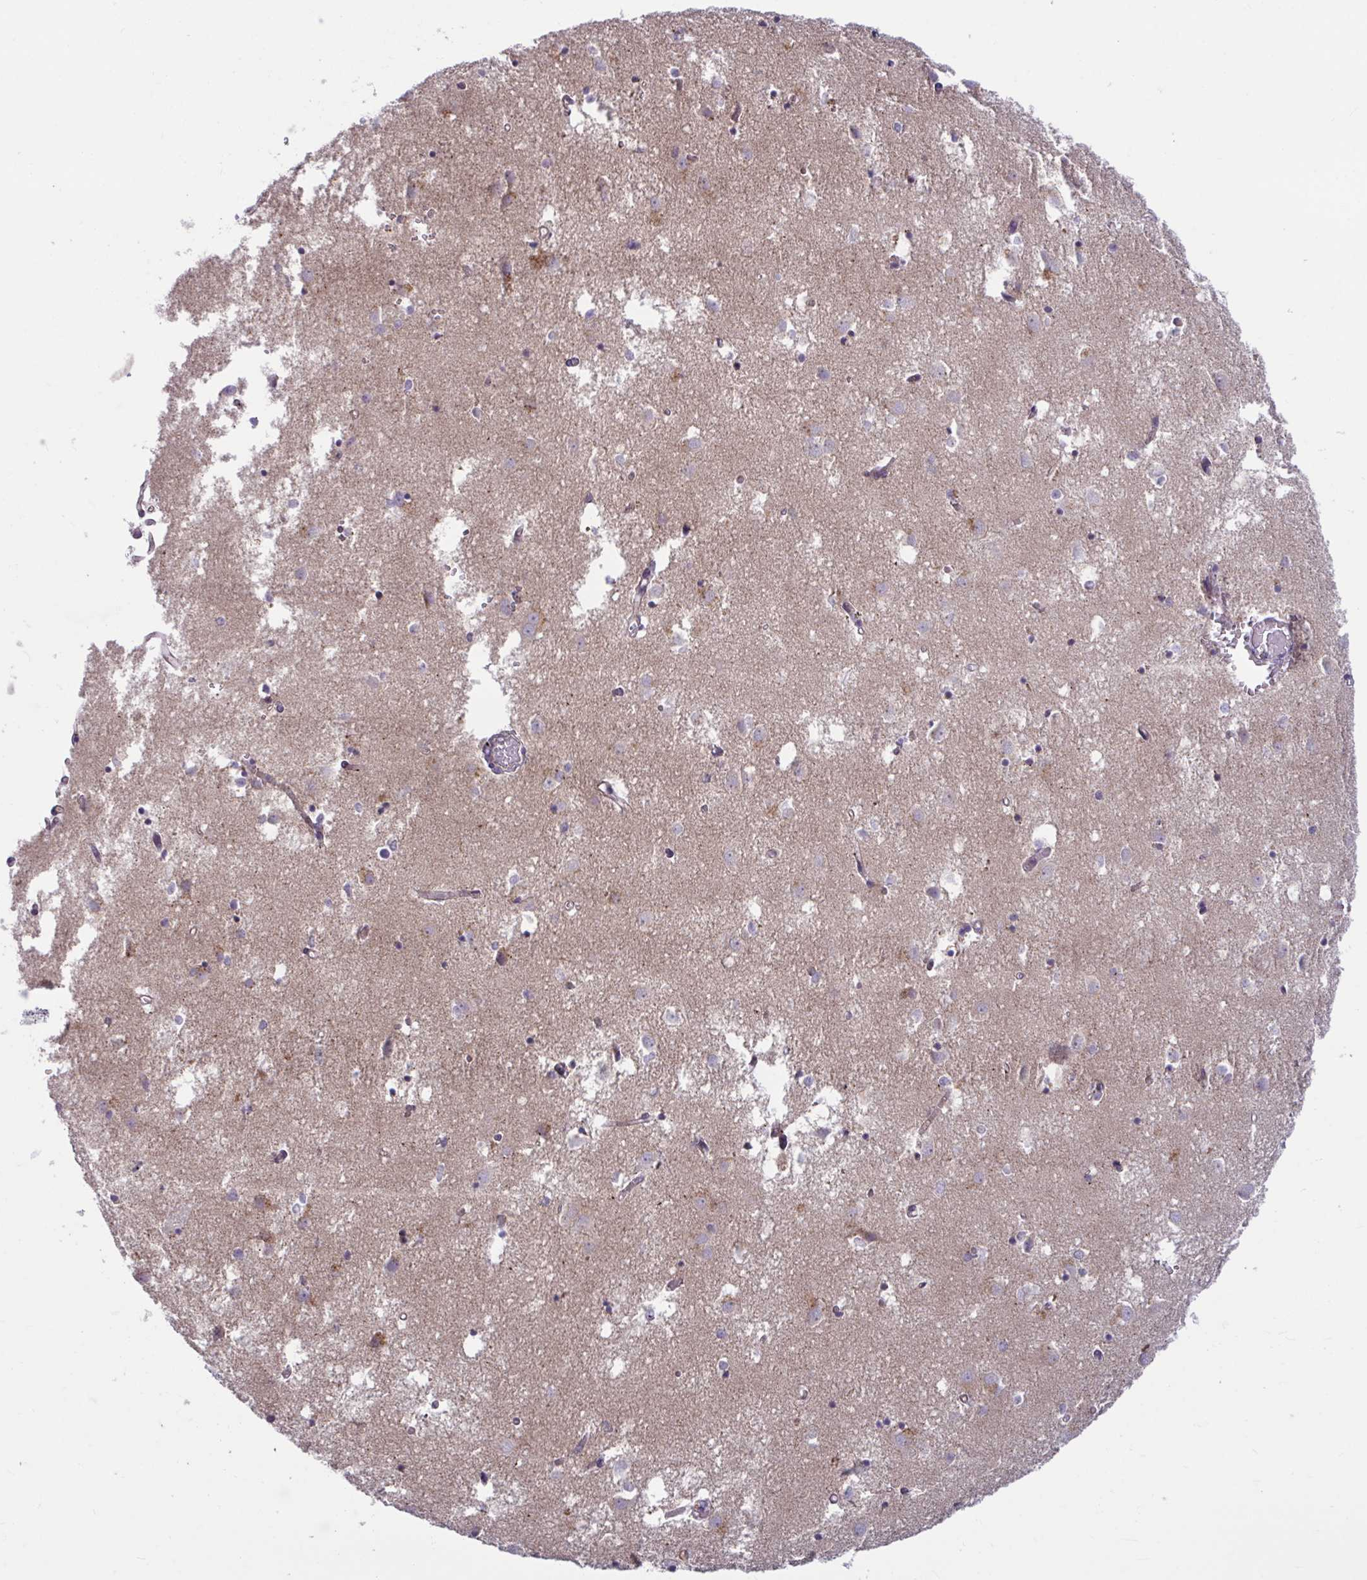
{"staining": {"intensity": "weak", "quantity": "25%-75%", "location": "cytoplasmic/membranous"}, "tissue": "caudate", "cell_type": "Glial cells", "image_type": "normal", "snomed": [{"axis": "morphology", "description": "Normal tissue, NOS"}, {"axis": "topography", "description": "Lateral ventricle wall"}], "caption": "IHC (DAB (3,3'-diaminobenzidine)) staining of benign caudate reveals weak cytoplasmic/membranous protein positivity in about 25%-75% of glial cells.", "gene": "IST1", "patient": {"sex": "male", "age": 70}}